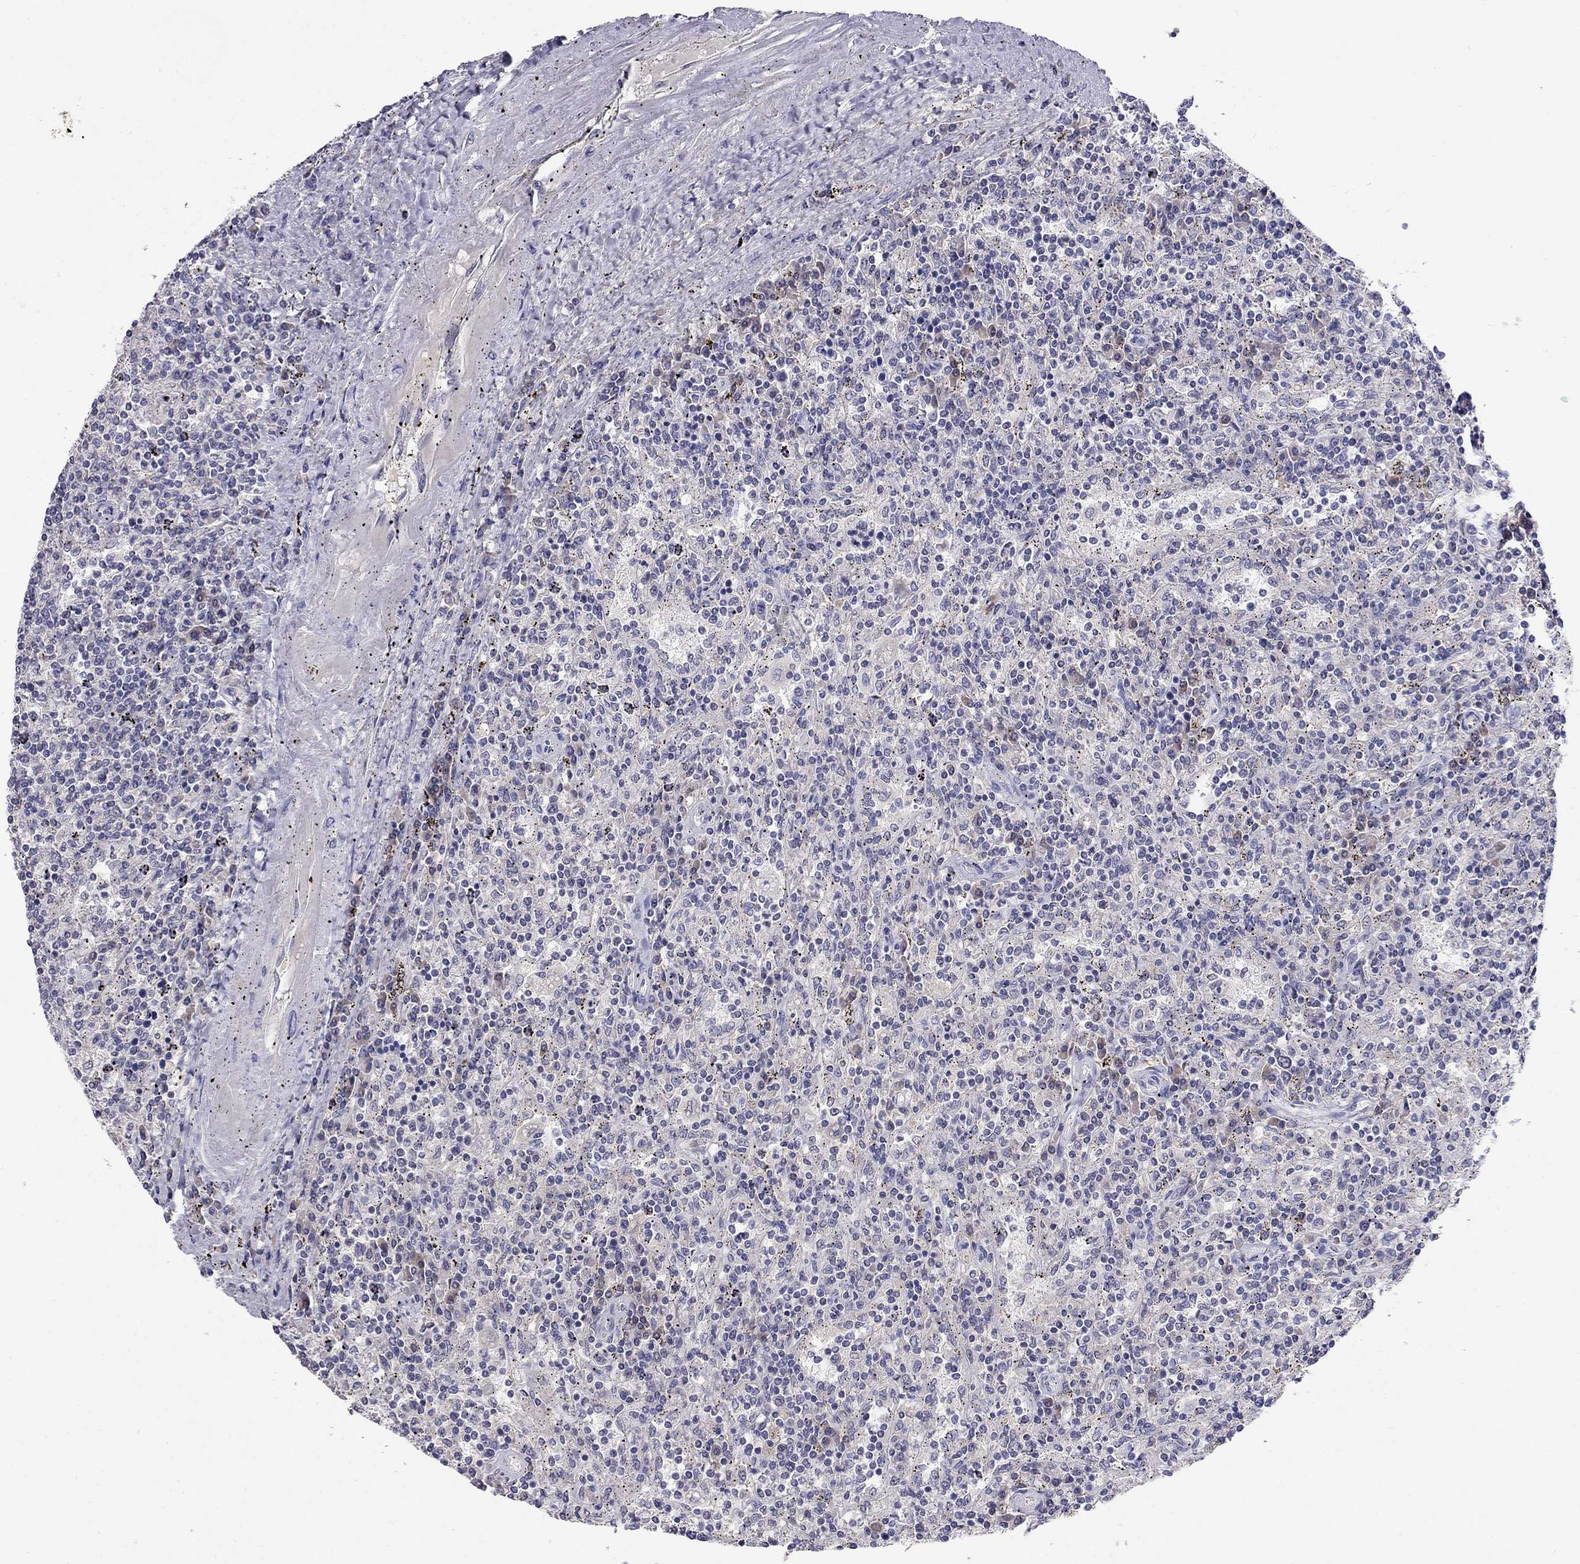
{"staining": {"intensity": "negative", "quantity": "none", "location": "none"}, "tissue": "lymphoma", "cell_type": "Tumor cells", "image_type": "cancer", "snomed": [{"axis": "morphology", "description": "Malignant lymphoma, non-Hodgkin's type, Low grade"}, {"axis": "topography", "description": "Lymph node"}], "caption": "Tumor cells are negative for brown protein staining in lymphoma.", "gene": "WNK3", "patient": {"sex": "male", "age": 52}}